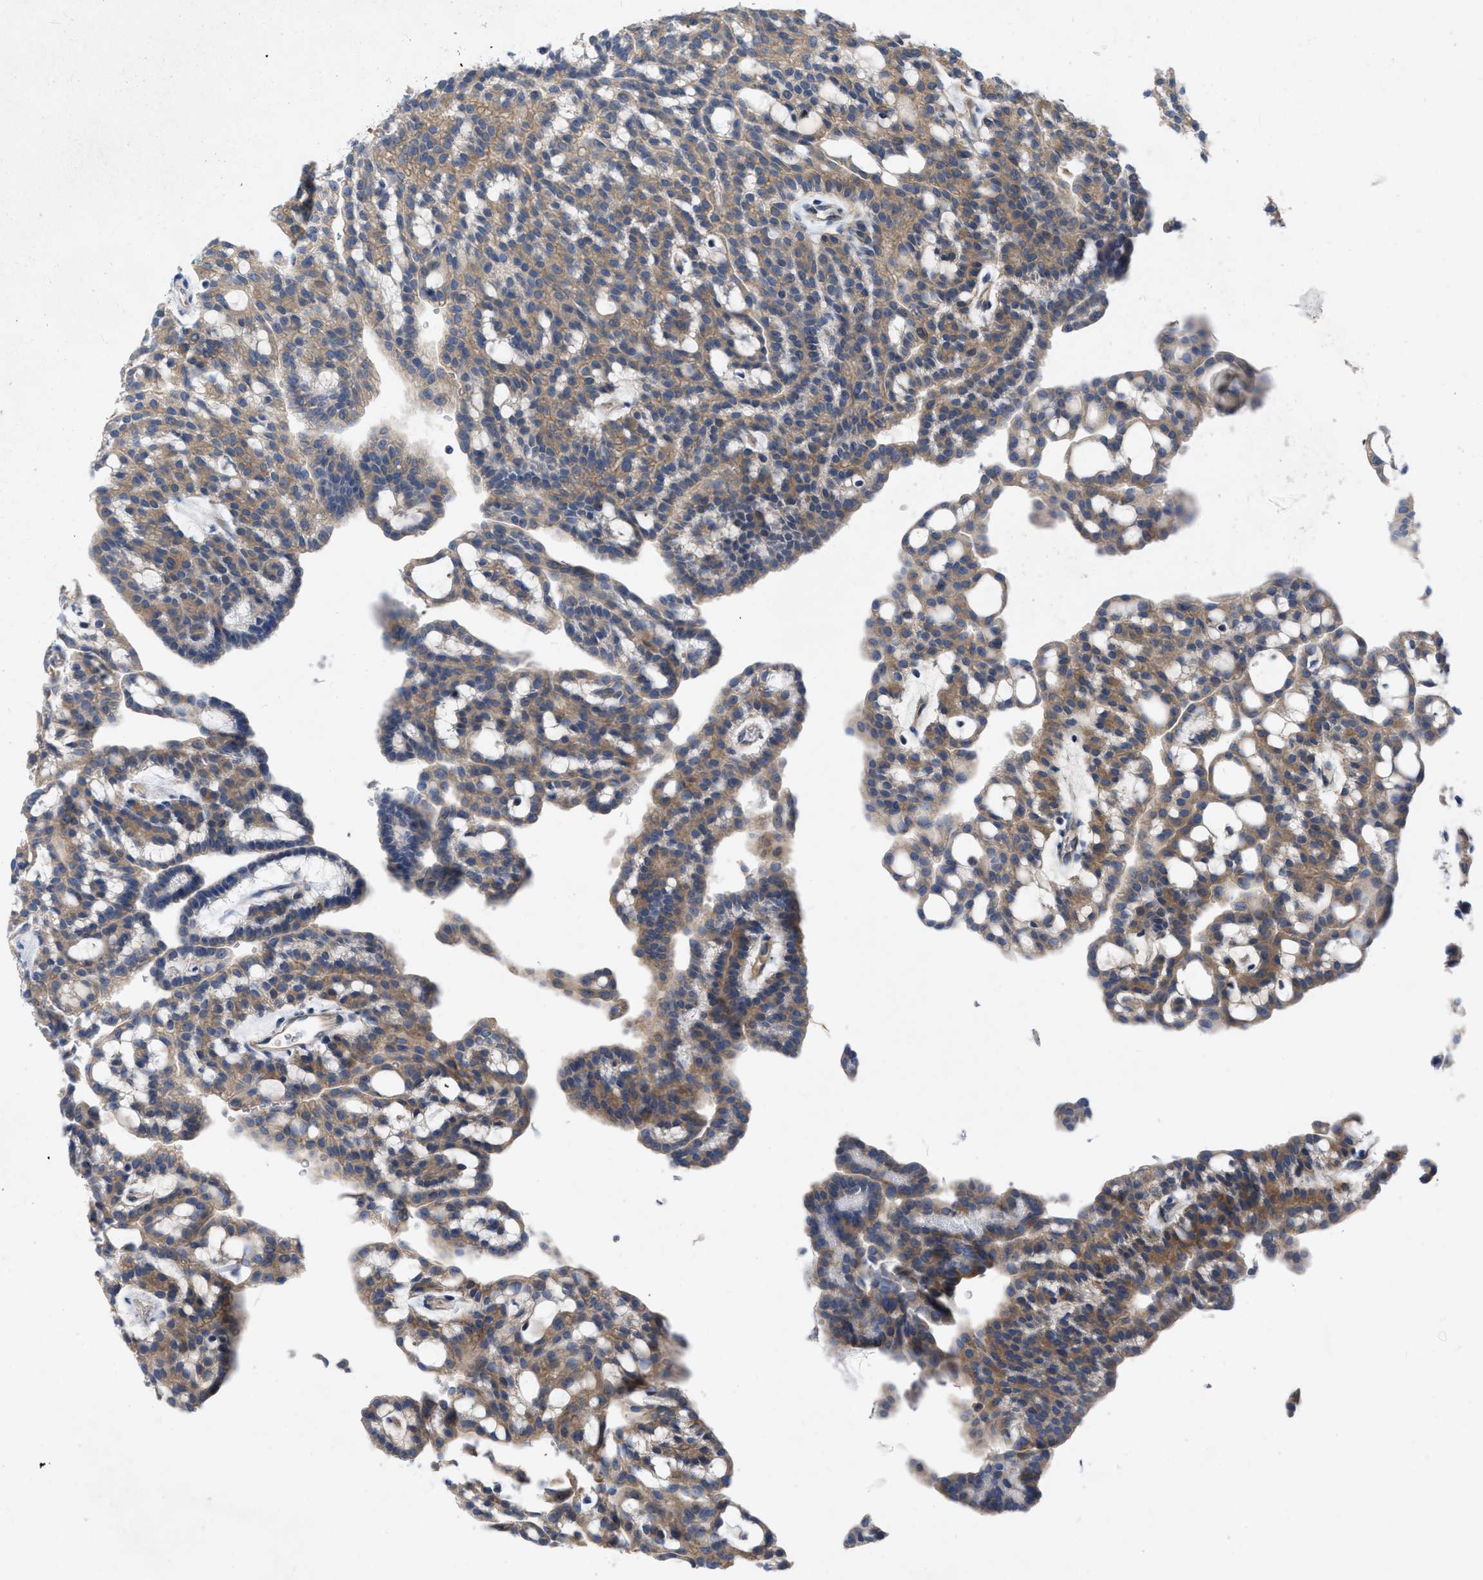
{"staining": {"intensity": "moderate", "quantity": ">75%", "location": "cytoplasmic/membranous"}, "tissue": "renal cancer", "cell_type": "Tumor cells", "image_type": "cancer", "snomed": [{"axis": "morphology", "description": "Adenocarcinoma, NOS"}, {"axis": "topography", "description": "Kidney"}], "caption": "High-magnification brightfield microscopy of renal adenocarcinoma stained with DAB (3,3'-diaminobenzidine) (brown) and counterstained with hematoxylin (blue). tumor cells exhibit moderate cytoplasmic/membranous positivity is identified in approximately>75% of cells. (brown staining indicates protein expression, while blue staining denotes nuclei).", "gene": "TMEM131", "patient": {"sex": "male", "age": 63}}